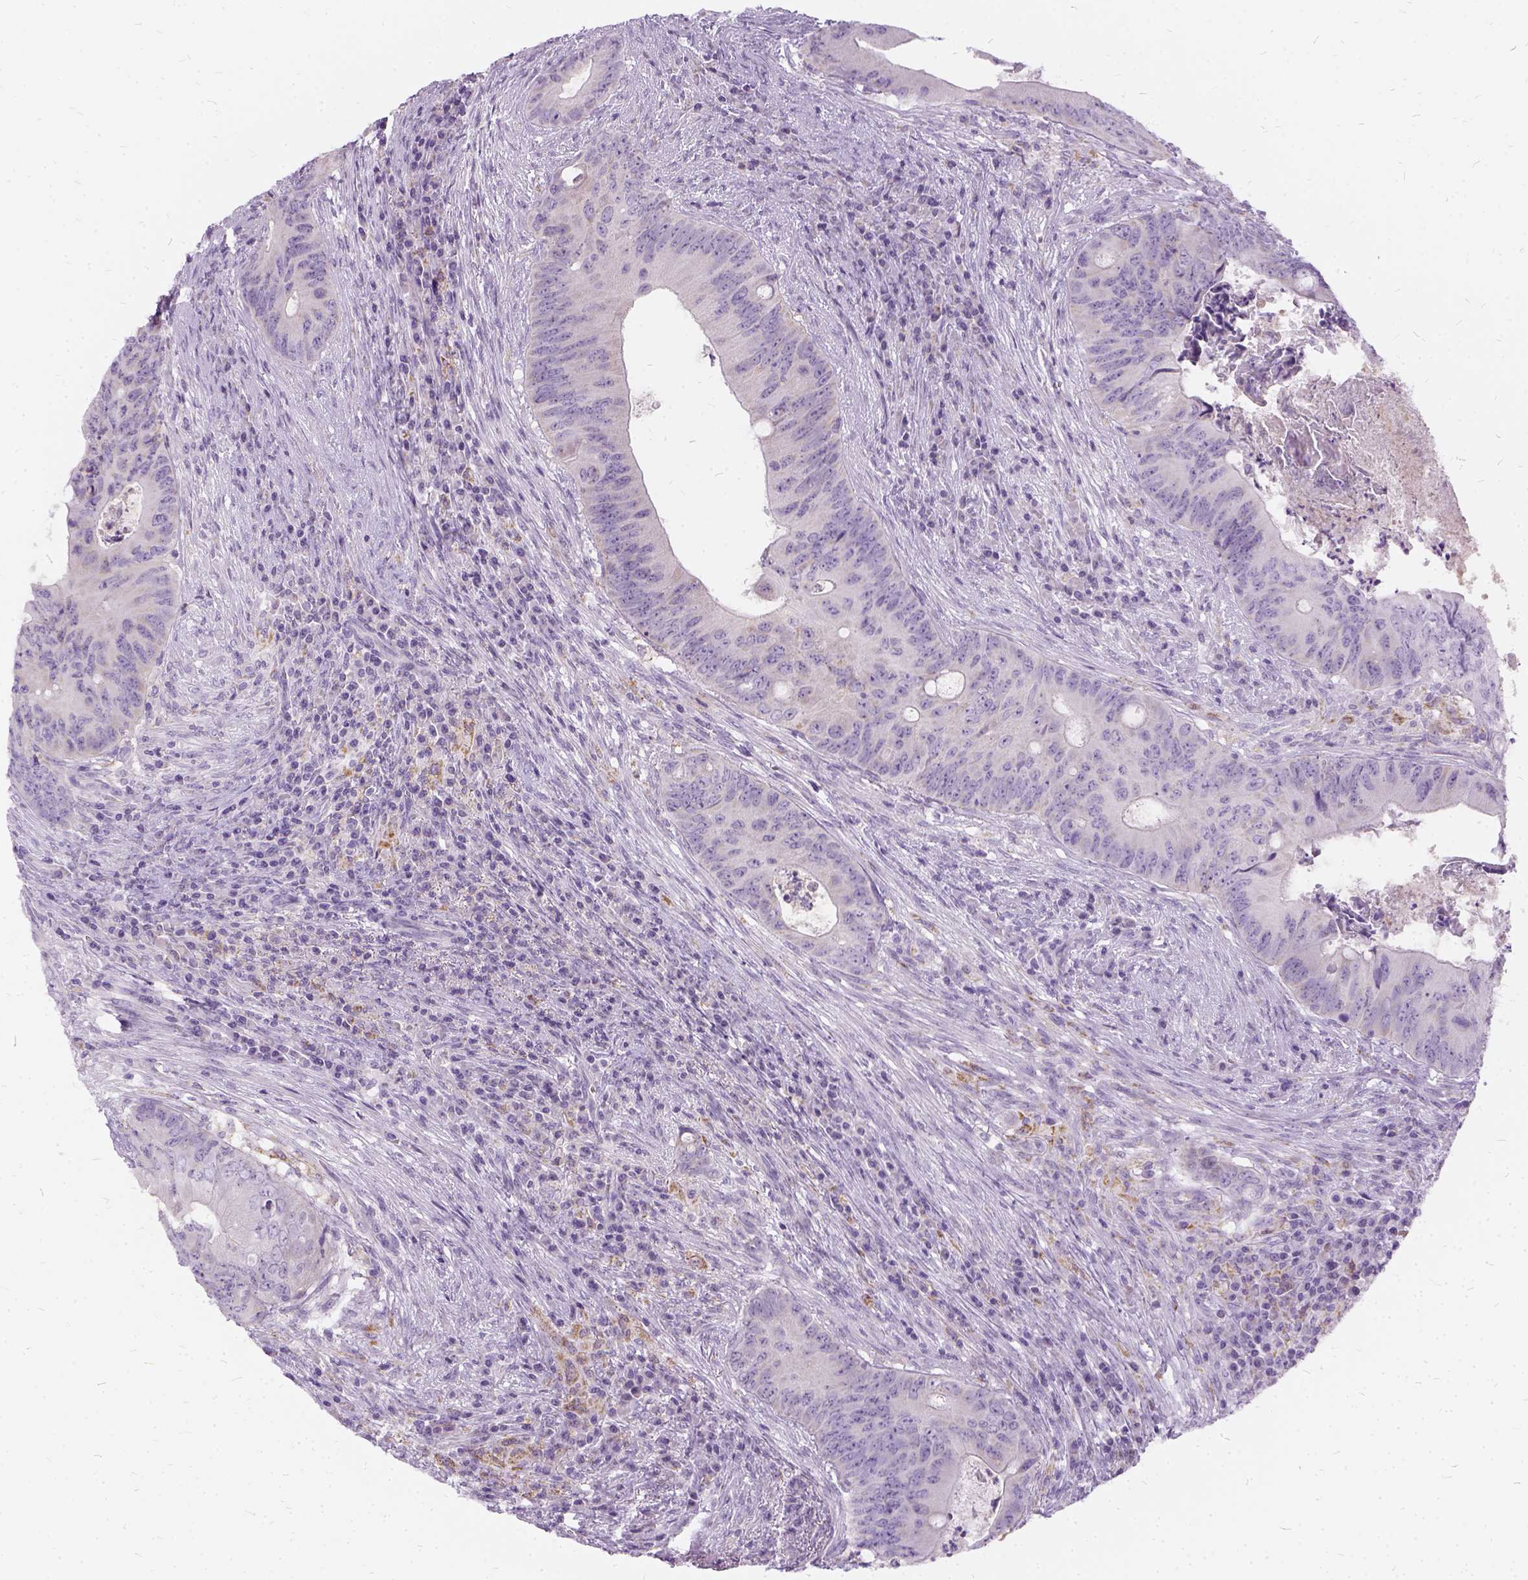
{"staining": {"intensity": "negative", "quantity": "none", "location": "none"}, "tissue": "colorectal cancer", "cell_type": "Tumor cells", "image_type": "cancer", "snomed": [{"axis": "morphology", "description": "Adenocarcinoma, NOS"}, {"axis": "topography", "description": "Colon"}], "caption": "DAB immunohistochemical staining of colorectal cancer shows no significant positivity in tumor cells.", "gene": "FDX1", "patient": {"sex": "female", "age": 74}}